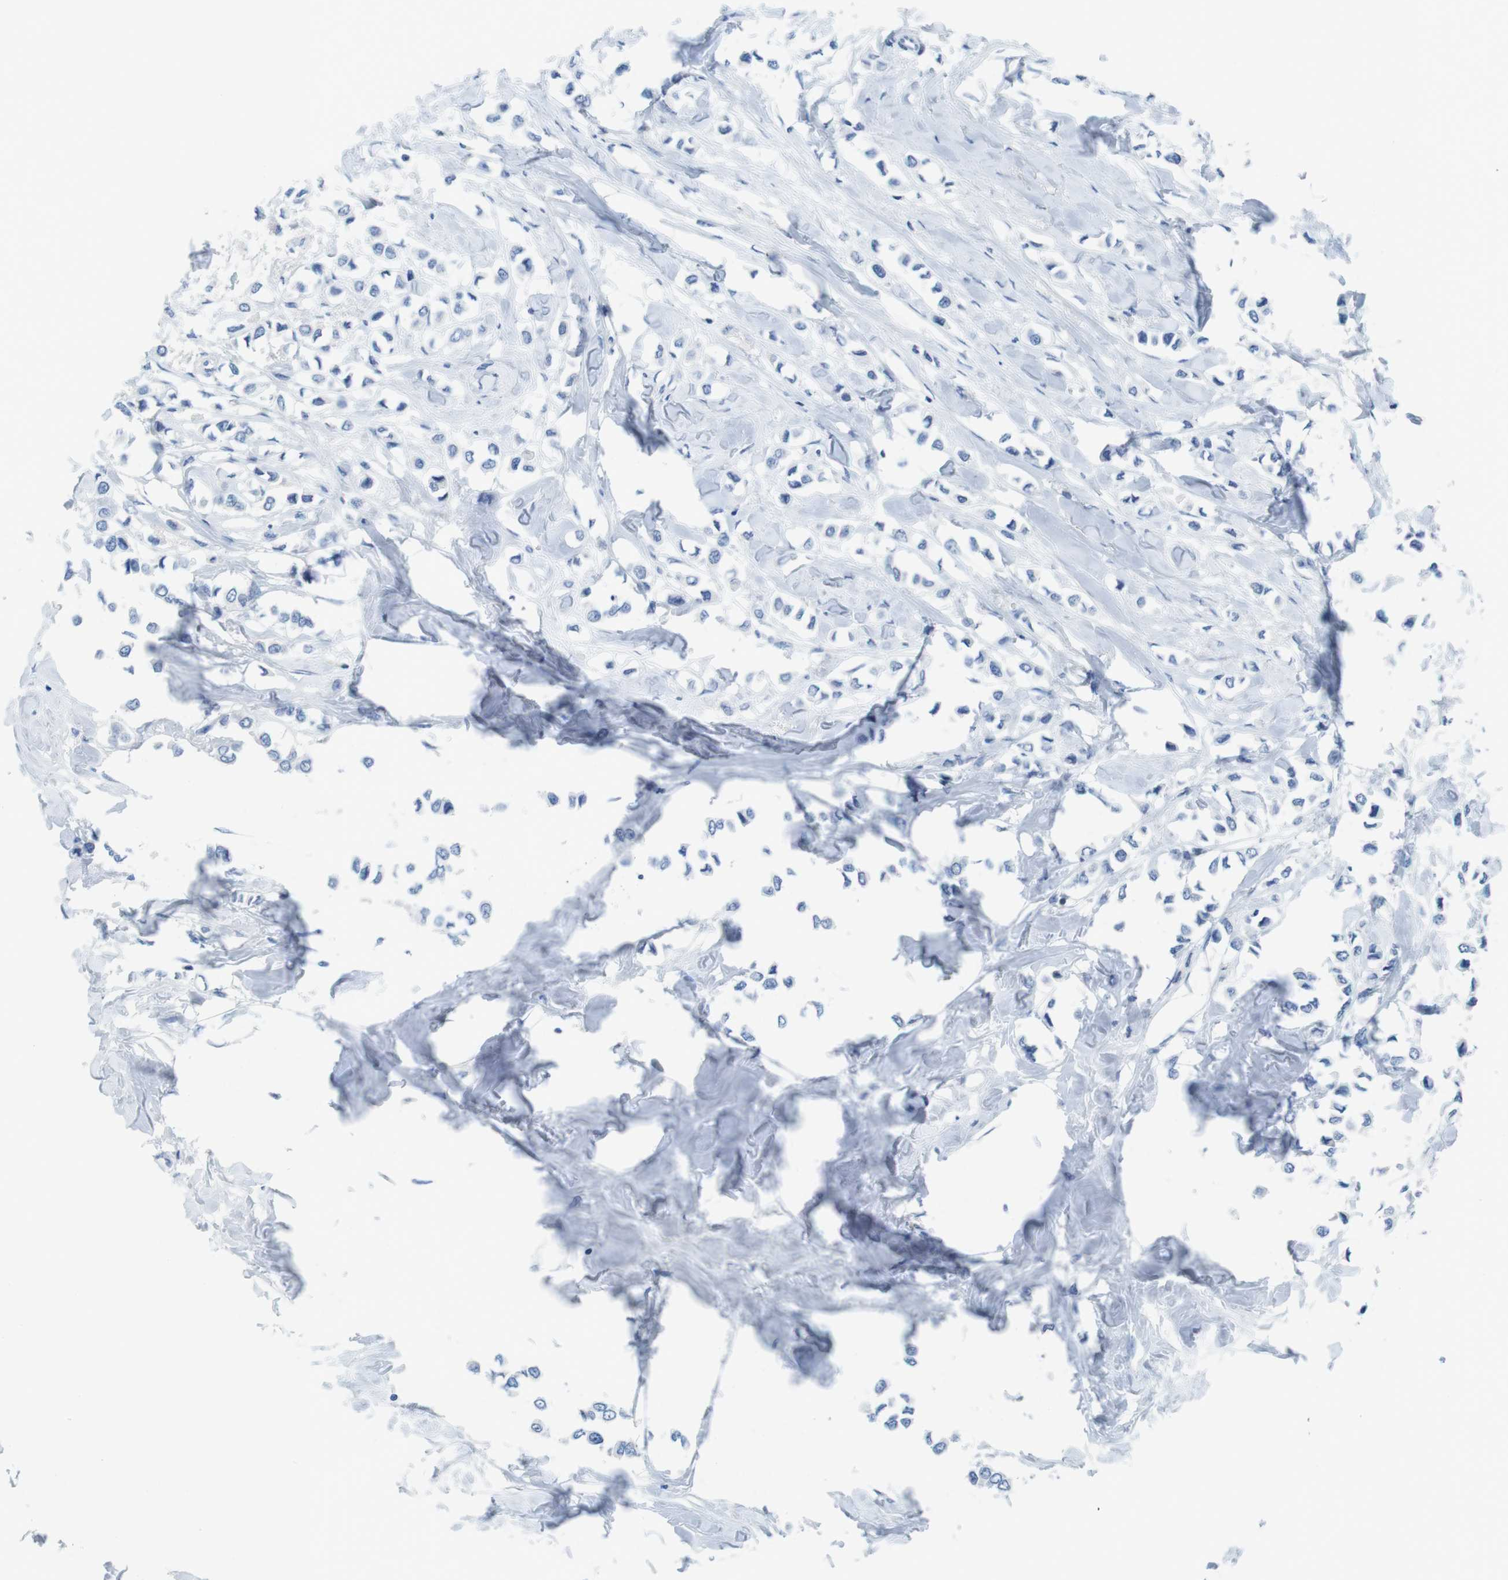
{"staining": {"intensity": "negative", "quantity": "none", "location": "none"}, "tissue": "breast cancer", "cell_type": "Tumor cells", "image_type": "cancer", "snomed": [{"axis": "morphology", "description": "Lobular carcinoma"}, {"axis": "topography", "description": "Breast"}], "caption": "Immunohistochemistry histopathology image of breast cancer (lobular carcinoma) stained for a protein (brown), which exhibits no positivity in tumor cells.", "gene": "CD5", "patient": {"sex": "female", "age": 51}}